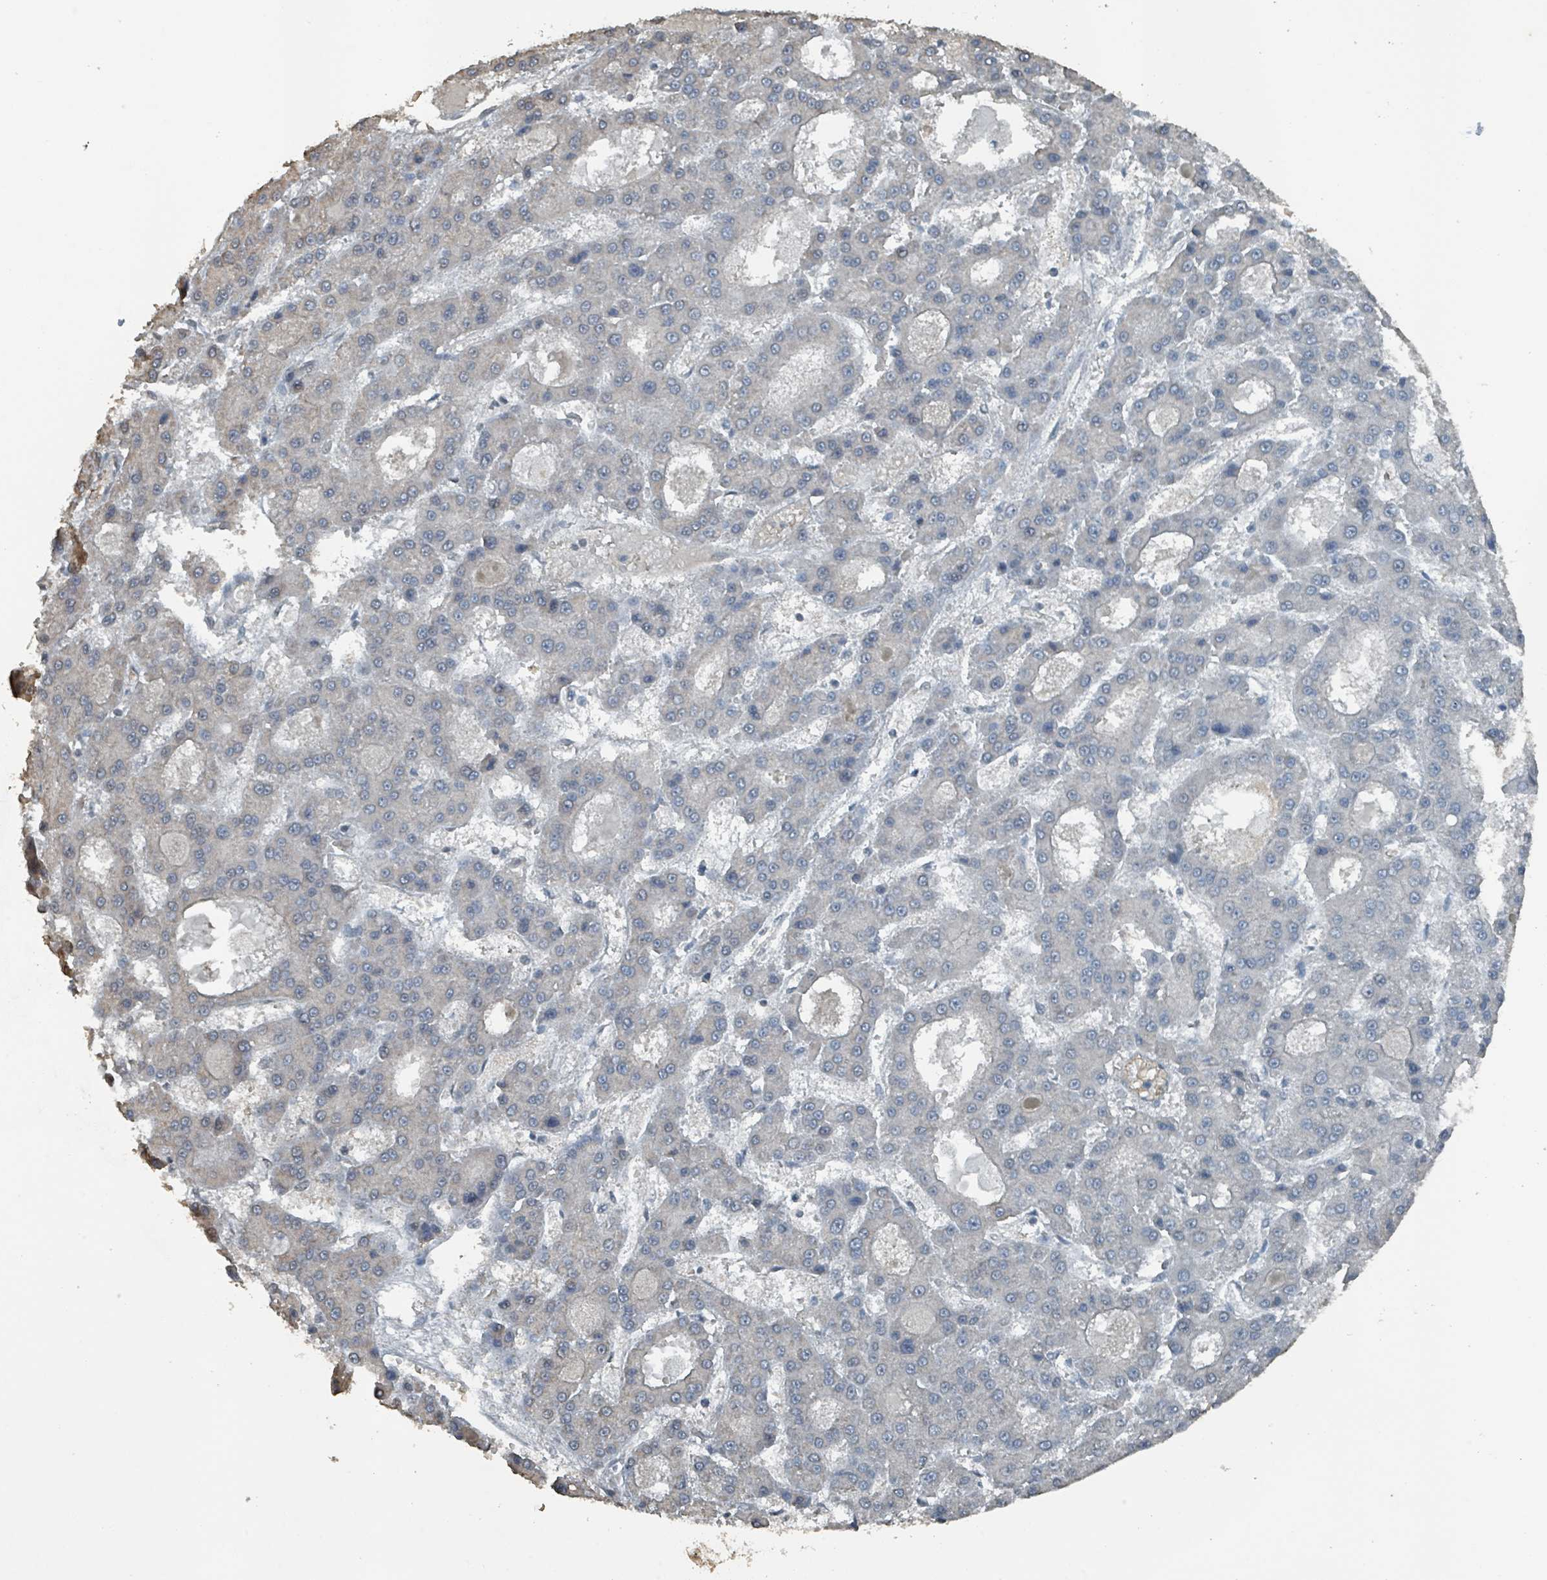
{"staining": {"intensity": "negative", "quantity": "none", "location": "none"}, "tissue": "liver cancer", "cell_type": "Tumor cells", "image_type": "cancer", "snomed": [{"axis": "morphology", "description": "Carcinoma, Hepatocellular, NOS"}, {"axis": "topography", "description": "Liver"}], "caption": "The histopathology image shows no staining of tumor cells in liver hepatocellular carcinoma.", "gene": "PHIP", "patient": {"sex": "male", "age": 70}}